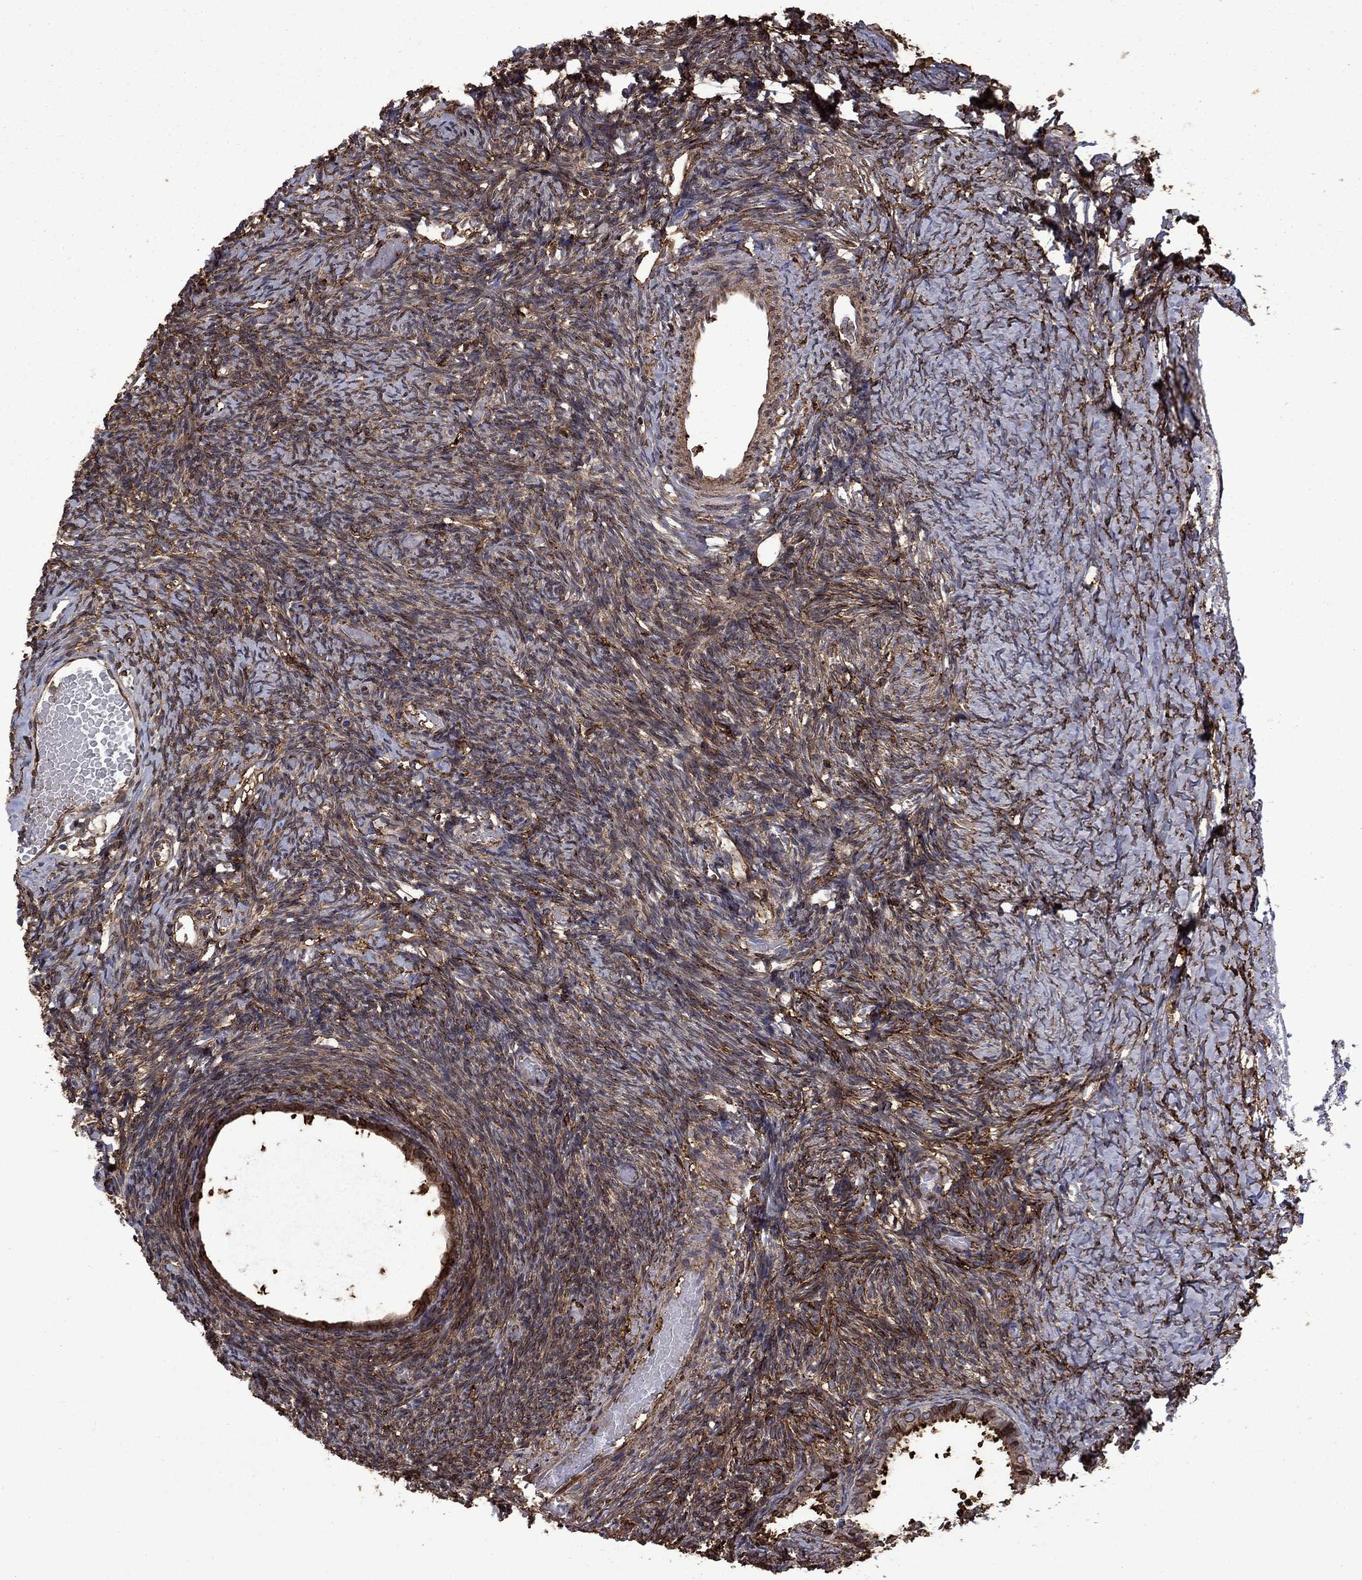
{"staining": {"intensity": "weak", "quantity": ">75%", "location": "cytoplasmic/membranous"}, "tissue": "ovary", "cell_type": "Follicle cells", "image_type": "normal", "snomed": [{"axis": "morphology", "description": "Normal tissue, NOS"}, {"axis": "topography", "description": "Ovary"}], "caption": "Follicle cells exhibit low levels of weak cytoplasmic/membranous expression in about >75% of cells in benign human ovary. (Stains: DAB (3,3'-diaminobenzidine) in brown, nuclei in blue, Microscopy: brightfield microscopy at high magnification).", "gene": "PLAU", "patient": {"sex": "female", "age": 39}}